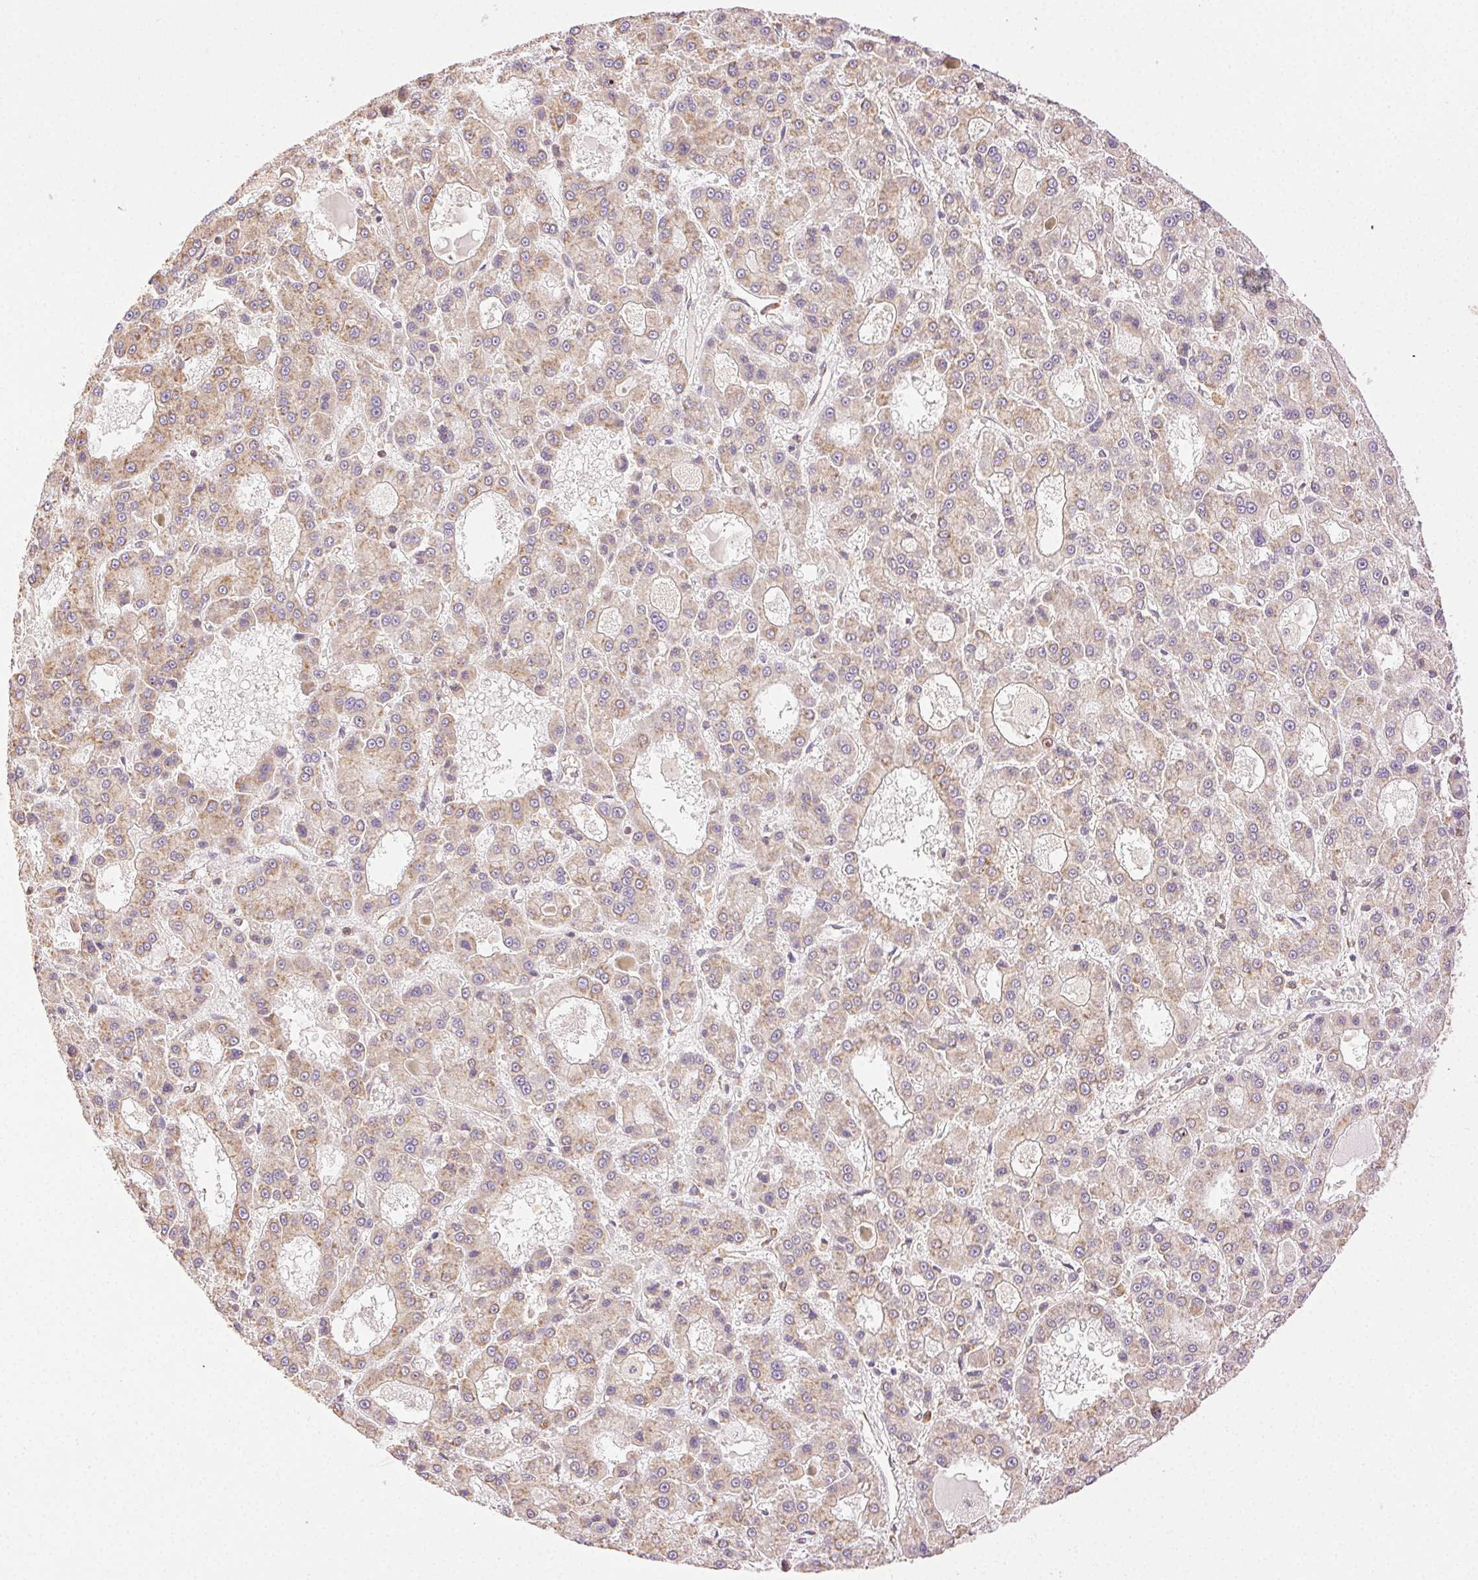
{"staining": {"intensity": "weak", "quantity": "25%-75%", "location": "cytoplasmic/membranous"}, "tissue": "liver cancer", "cell_type": "Tumor cells", "image_type": "cancer", "snomed": [{"axis": "morphology", "description": "Carcinoma, Hepatocellular, NOS"}, {"axis": "topography", "description": "Liver"}], "caption": "IHC staining of hepatocellular carcinoma (liver), which displays low levels of weak cytoplasmic/membranous staining in about 25%-75% of tumor cells indicating weak cytoplasmic/membranous protein staining. The staining was performed using DAB (brown) for protein detection and nuclei were counterstained in hematoxylin (blue).", "gene": "ENTREP1", "patient": {"sex": "male", "age": 70}}